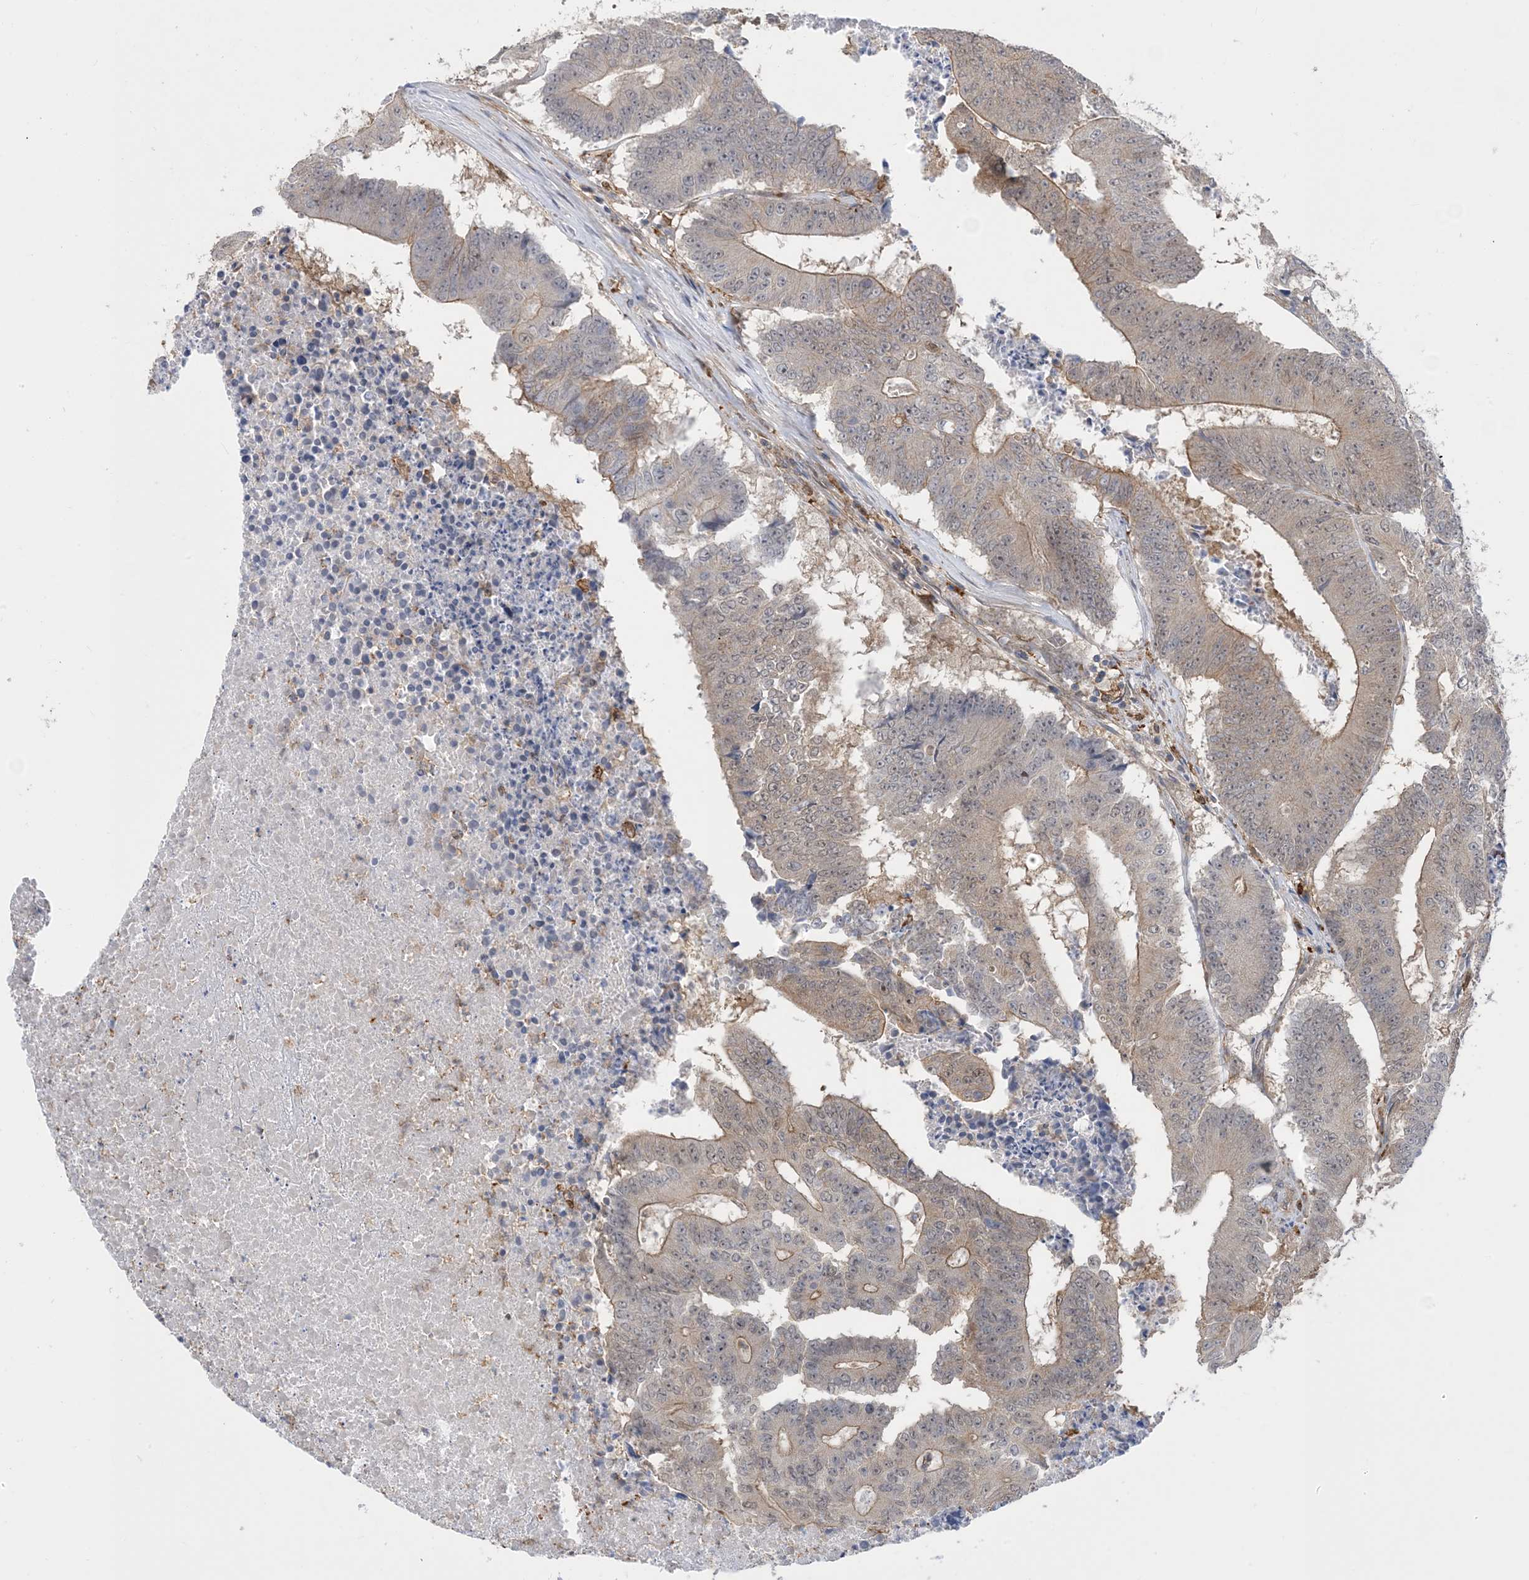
{"staining": {"intensity": "weak", "quantity": ">75%", "location": "cytoplasmic/membranous"}, "tissue": "colorectal cancer", "cell_type": "Tumor cells", "image_type": "cancer", "snomed": [{"axis": "morphology", "description": "Adenocarcinoma, NOS"}, {"axis": "topography", "description": "Colon"}], "caption": "The image shows staining of adenocarcinoma (colorectal), revealing weak cytoplasmic/membranous protein expression (brown color) within tumor cells. The protein of interest is shown in brown color, while the nuclei are stained blue.", "gene": "HS1BP3", "patient": {"sex": "male", "age": 87}}